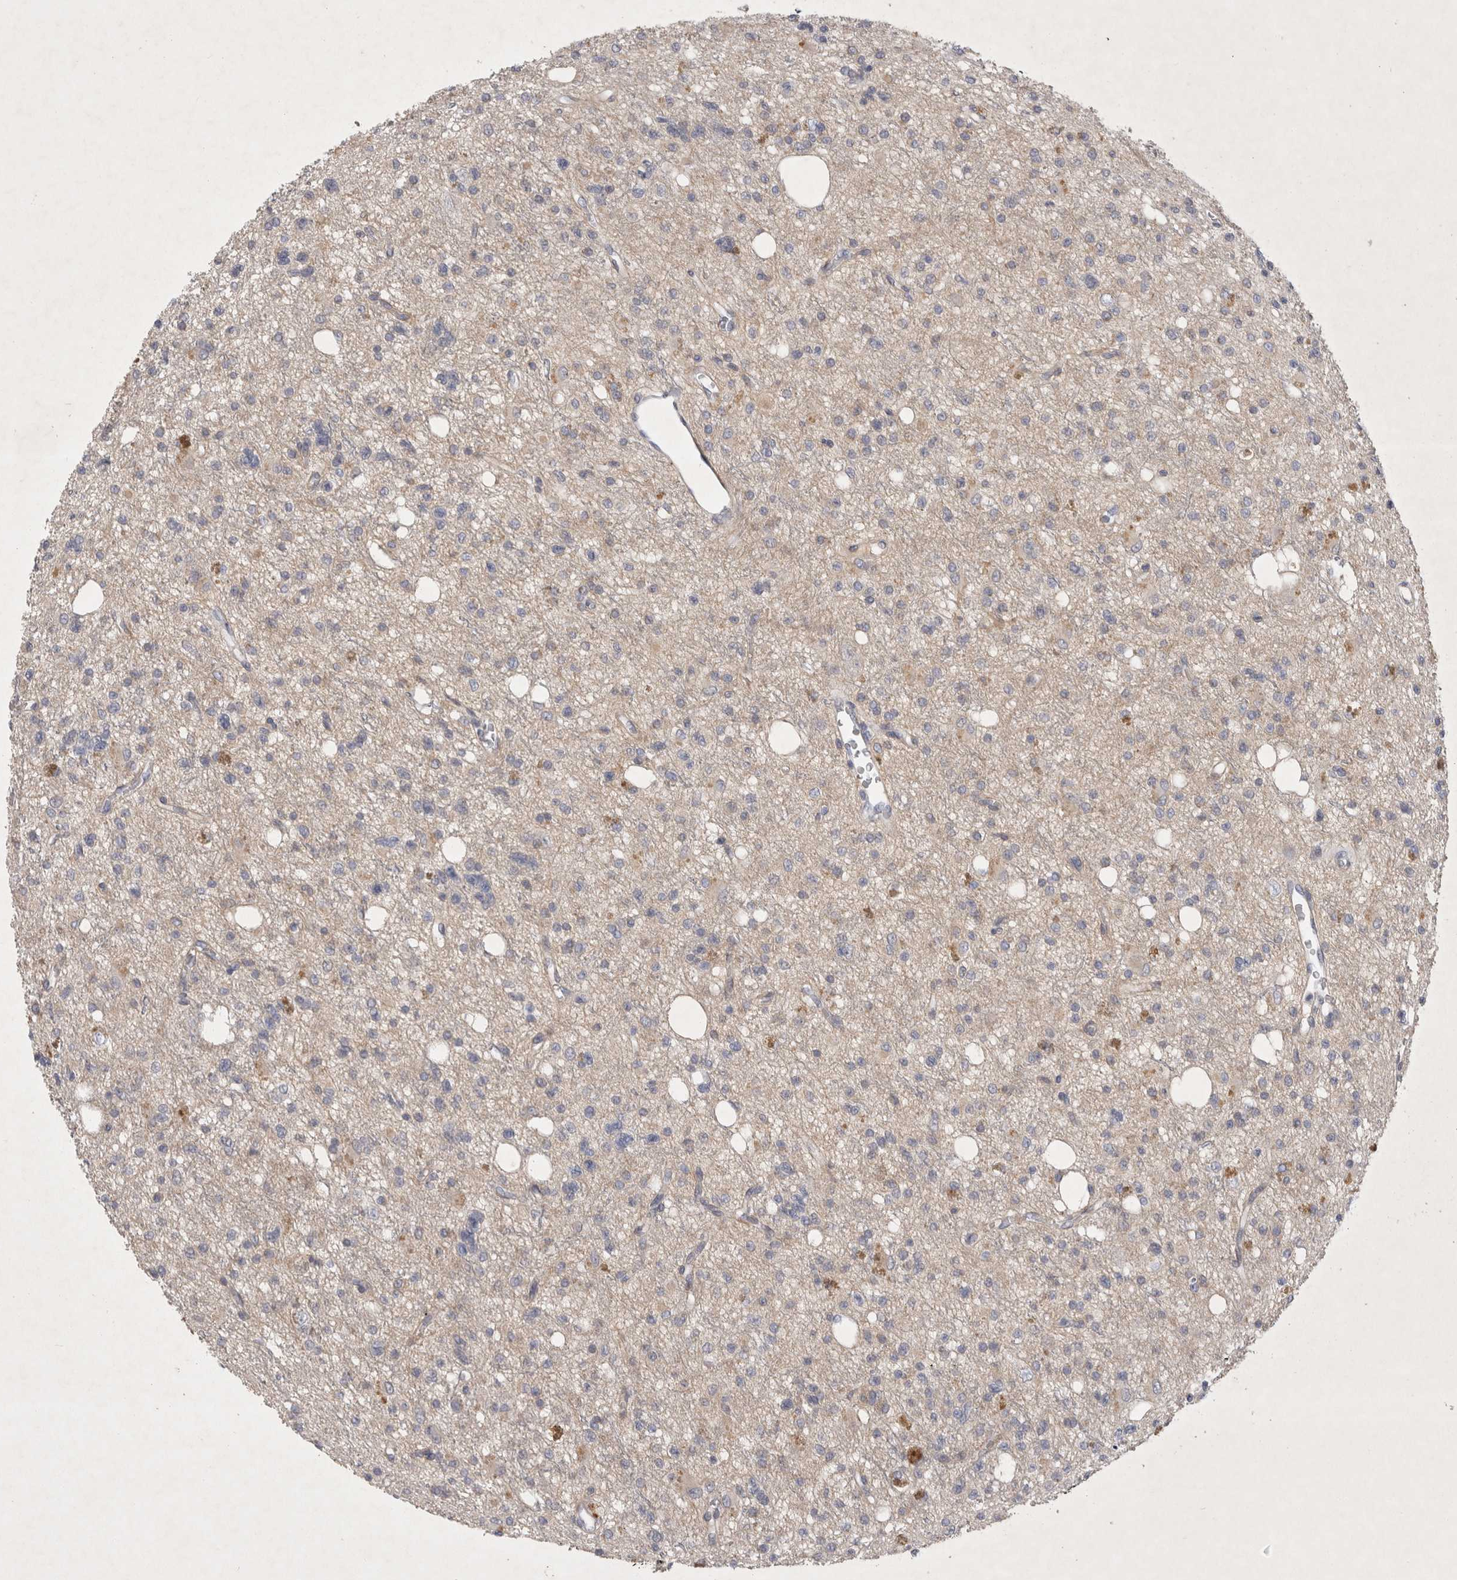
{"staining": {"intensity": "weak", "quantity": "<25%", "location": "cytoplasmic/membranous"}, "tissue": "glioma", "cell_type": "Tumor cells", "image_type": "cancer", "snomed": [{"axis": "morphology", "description": "Glioma, malignant, High grade"}, {"axis": "topography", "description": "Brain"}], "caption": "Tumor cells show no significant protein expression in malignant glioma (high-grade).", "gene": "BZW2", "patient": {"sex": "female", "age": 62}}